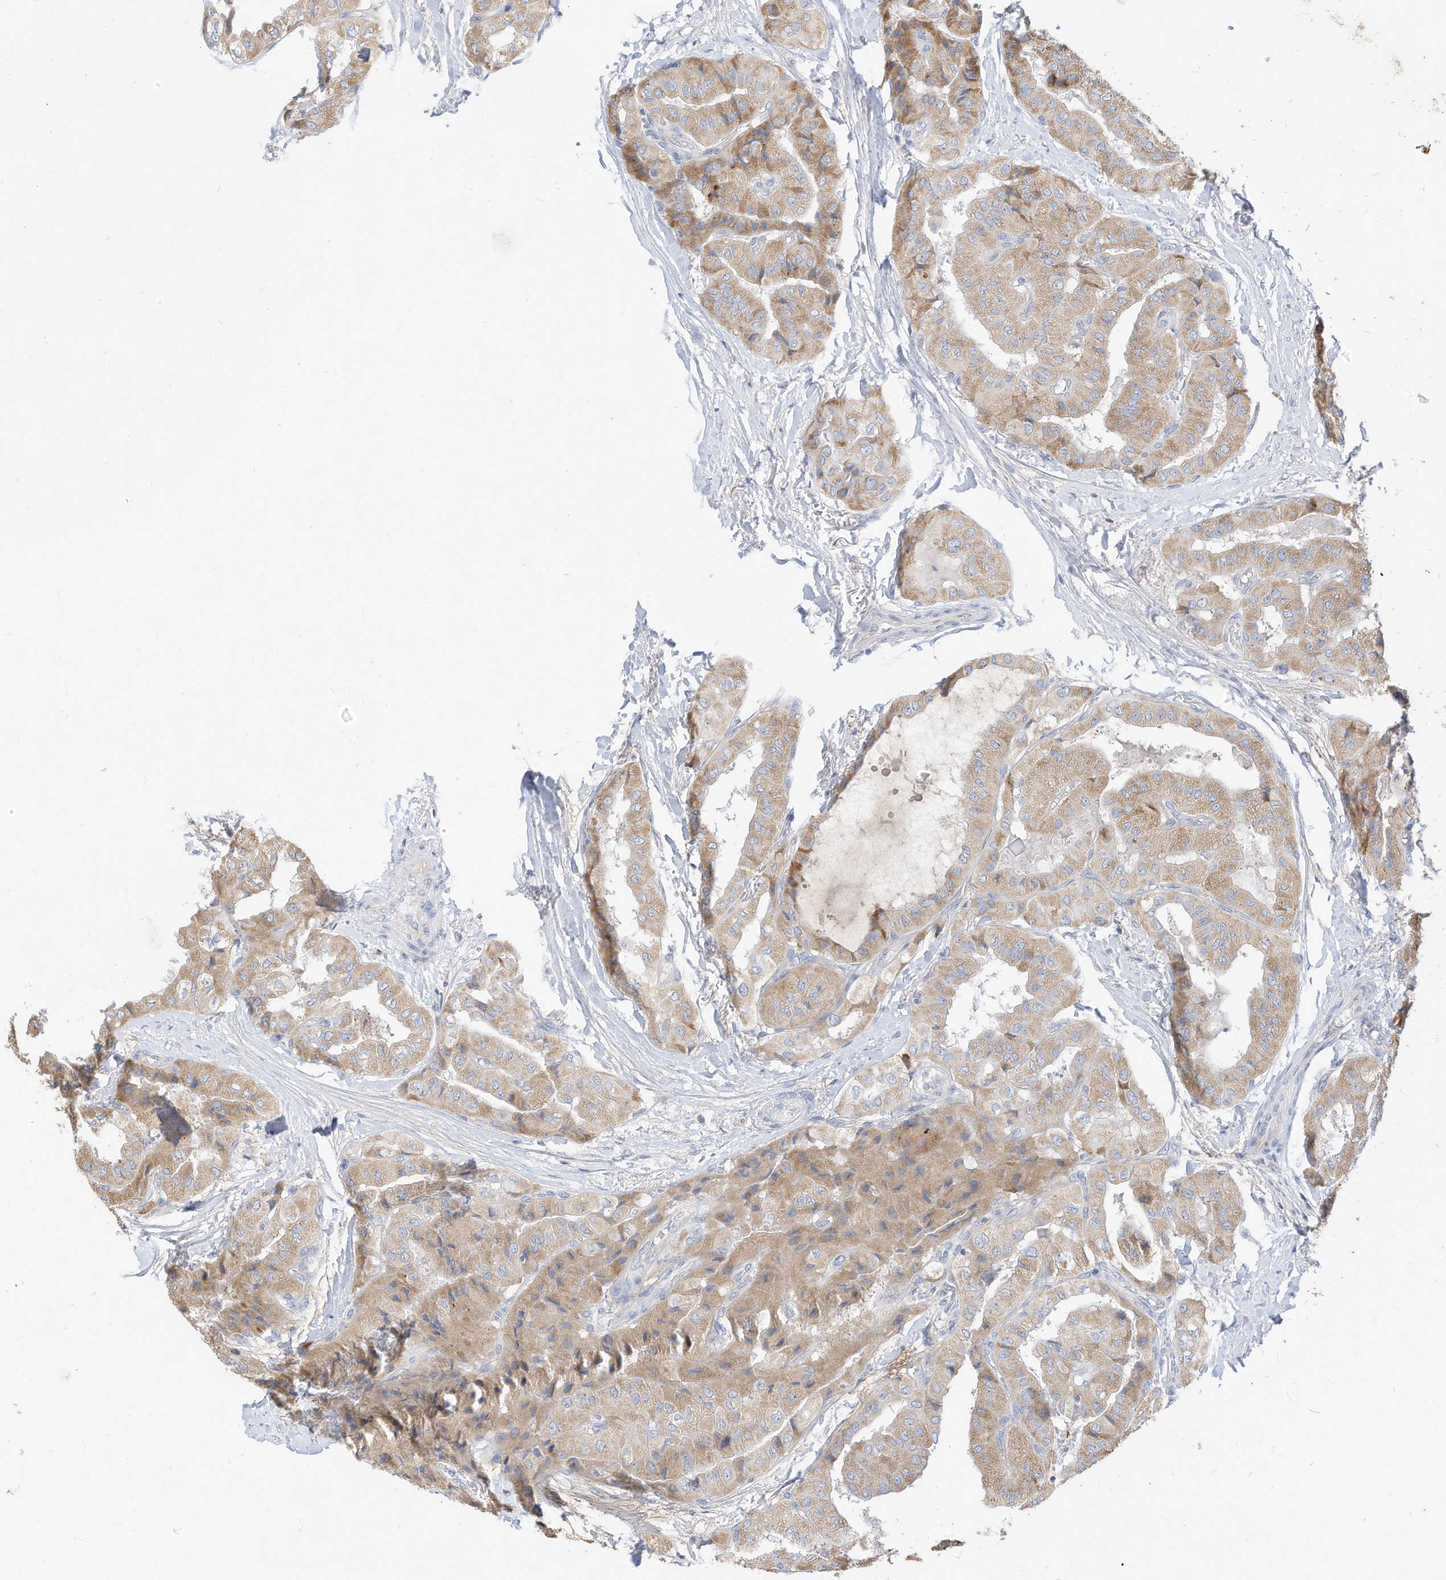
{"staining": {"intensity": "weak", "quantity": ">75%", "location": "cytoplasmic/membranous"}, "tissue": "thyroid cancer", "cell_type": "Tumor cells", "image_type": "cancer", "snomed": [{"axis": "morphology", "description": "Papillary adenocarcinoma, NOS"}, {"axis": "topography", "description": "Thyroid gland"}], "caption": "Immunohistochemistry image of neoplastic tissue: papillary adenocarcinoma (thyroid) stained using immunohistochemistry (IHC) displays low levels of weak protein expression localized specifically in the cytoplasmic/membranous of tumor cells, appearing as a cytoplasmic/membranous brown color.", "gene": "RHOH", "patient": {"sex": "female", "age": 59}}